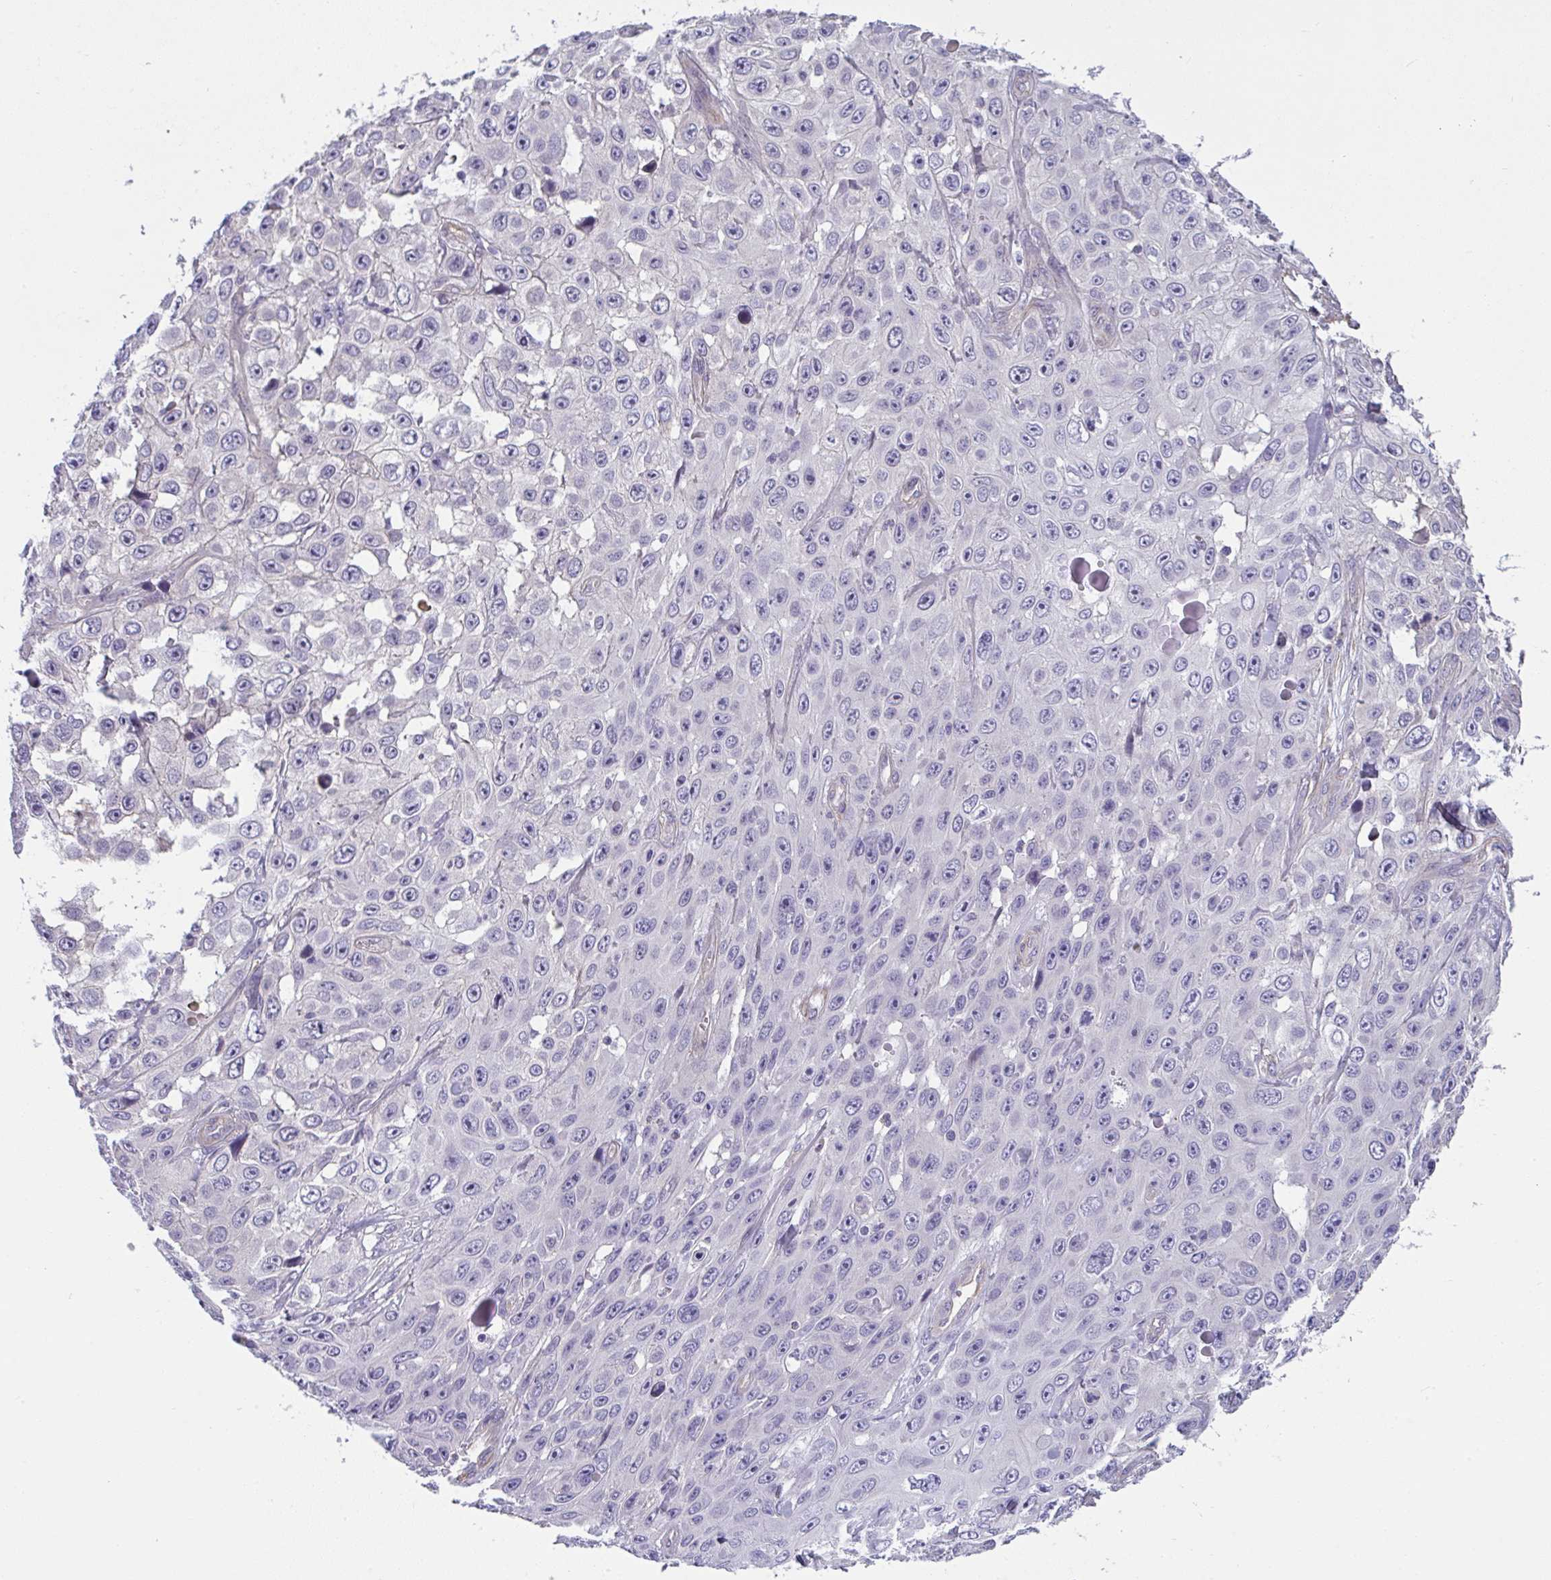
{"staining": {"intensity": "negative", "quantity": "none", "location": "none"}, "tissue": "skin cancer", "cell_type": "Tumor cells", "image_type": "cancer", "snomed": [{"axis": "morphology", "description": "Squamous cell carcinoma, NOS"}, {"axis": "topography", "description": "Skin"}], "caption": "Micrograph shows no protein expression in tumor cells of squamous cell carcinoma (skin) tissue.", "gene": "MYL12A", "patient": {"sex": "male", "age": 82}}